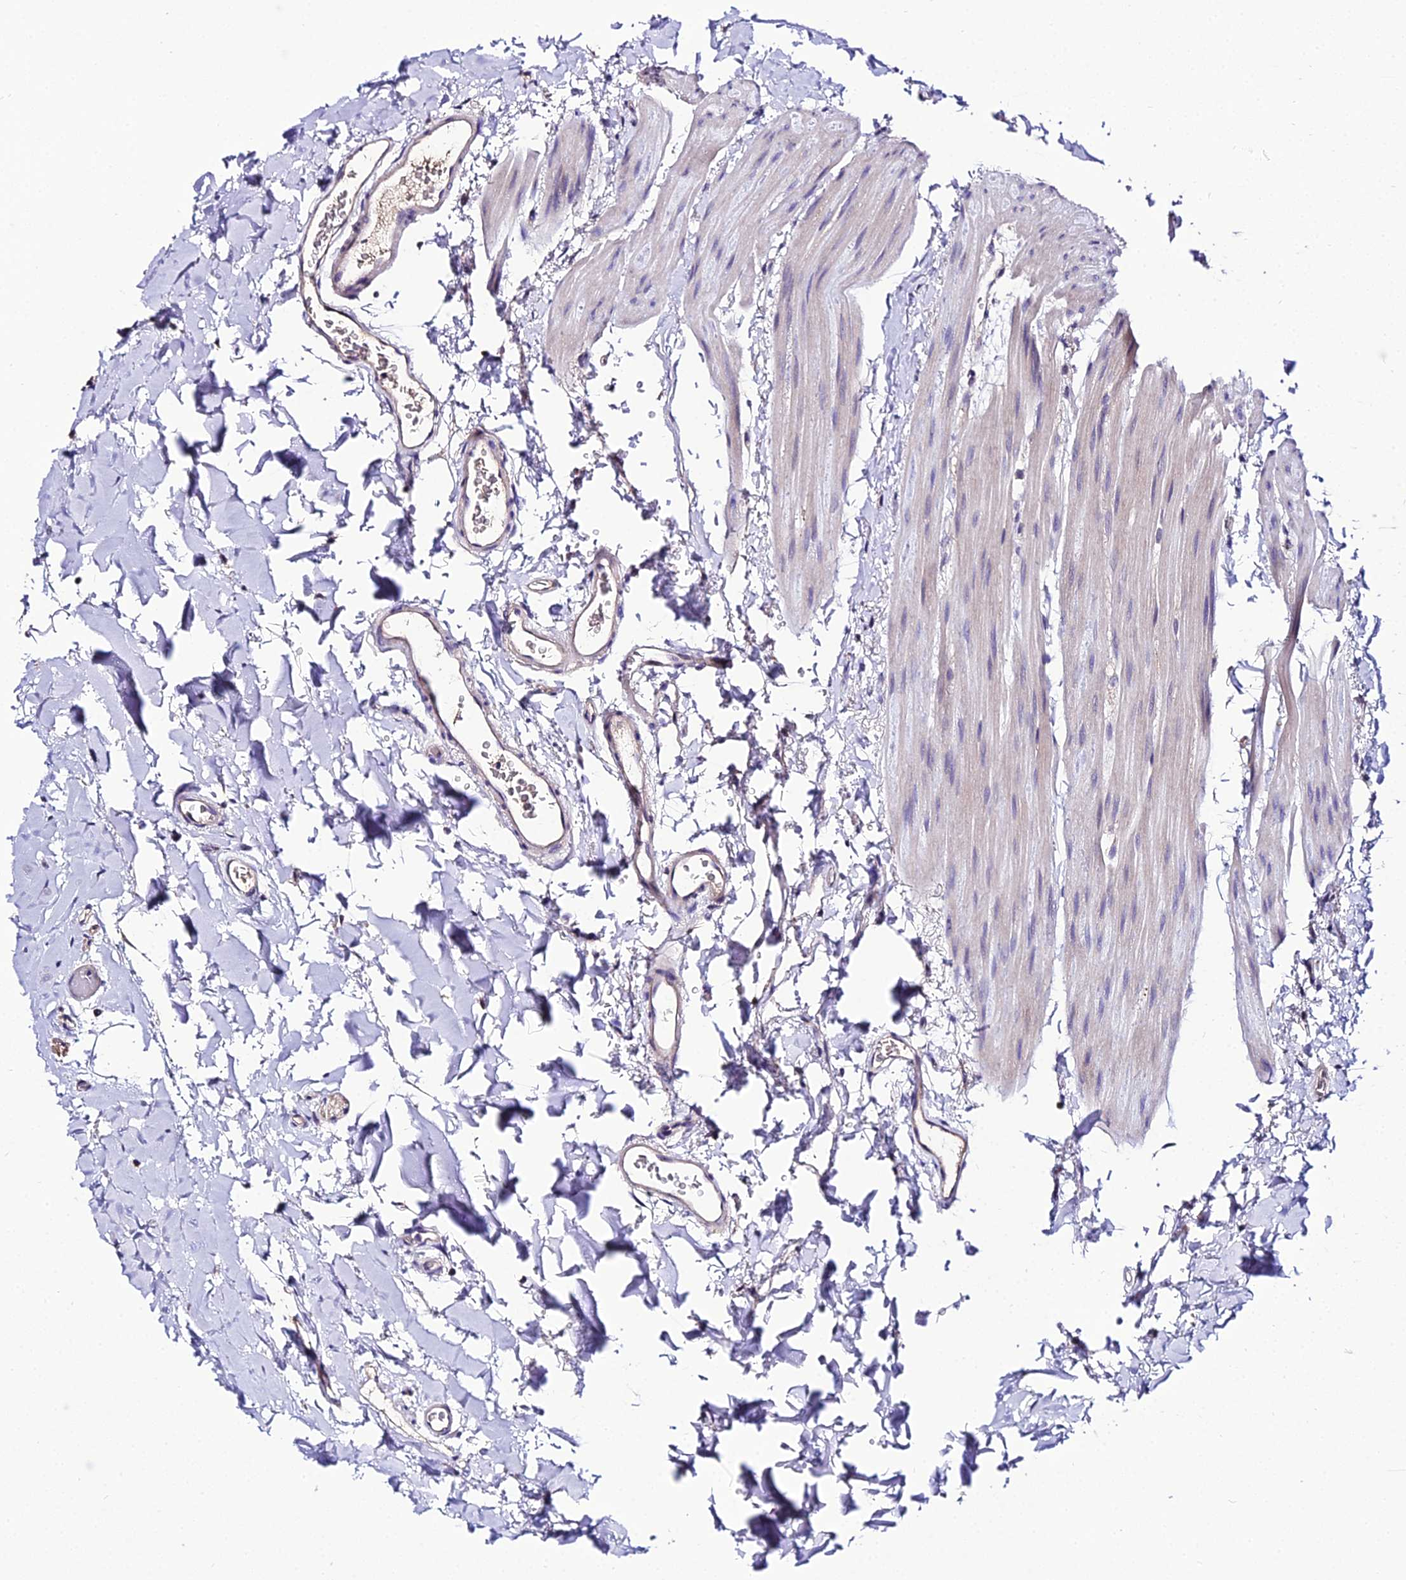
{"staining": {"intensity": "weak", "quantity": "25%-75%", "location": "cytoplasmic/membranous"}, "tissue": "colon", "cell_type": "Endothelial cells", "image_type": "normal", "snomed": [{"axis": "morphology", "description": "Normal tissue, NOS"}, {"axis": "topography", "description": "Colon"}], "caption": "Immunohistochemical staining of normal human colon exhibits 25%-75% levels of weak cytoplasmic/membranous protein positivity in about 25%-75% of endothelial cells.", "gene": "SHQ1", "patient": {"sex": "male", "age": 75}}